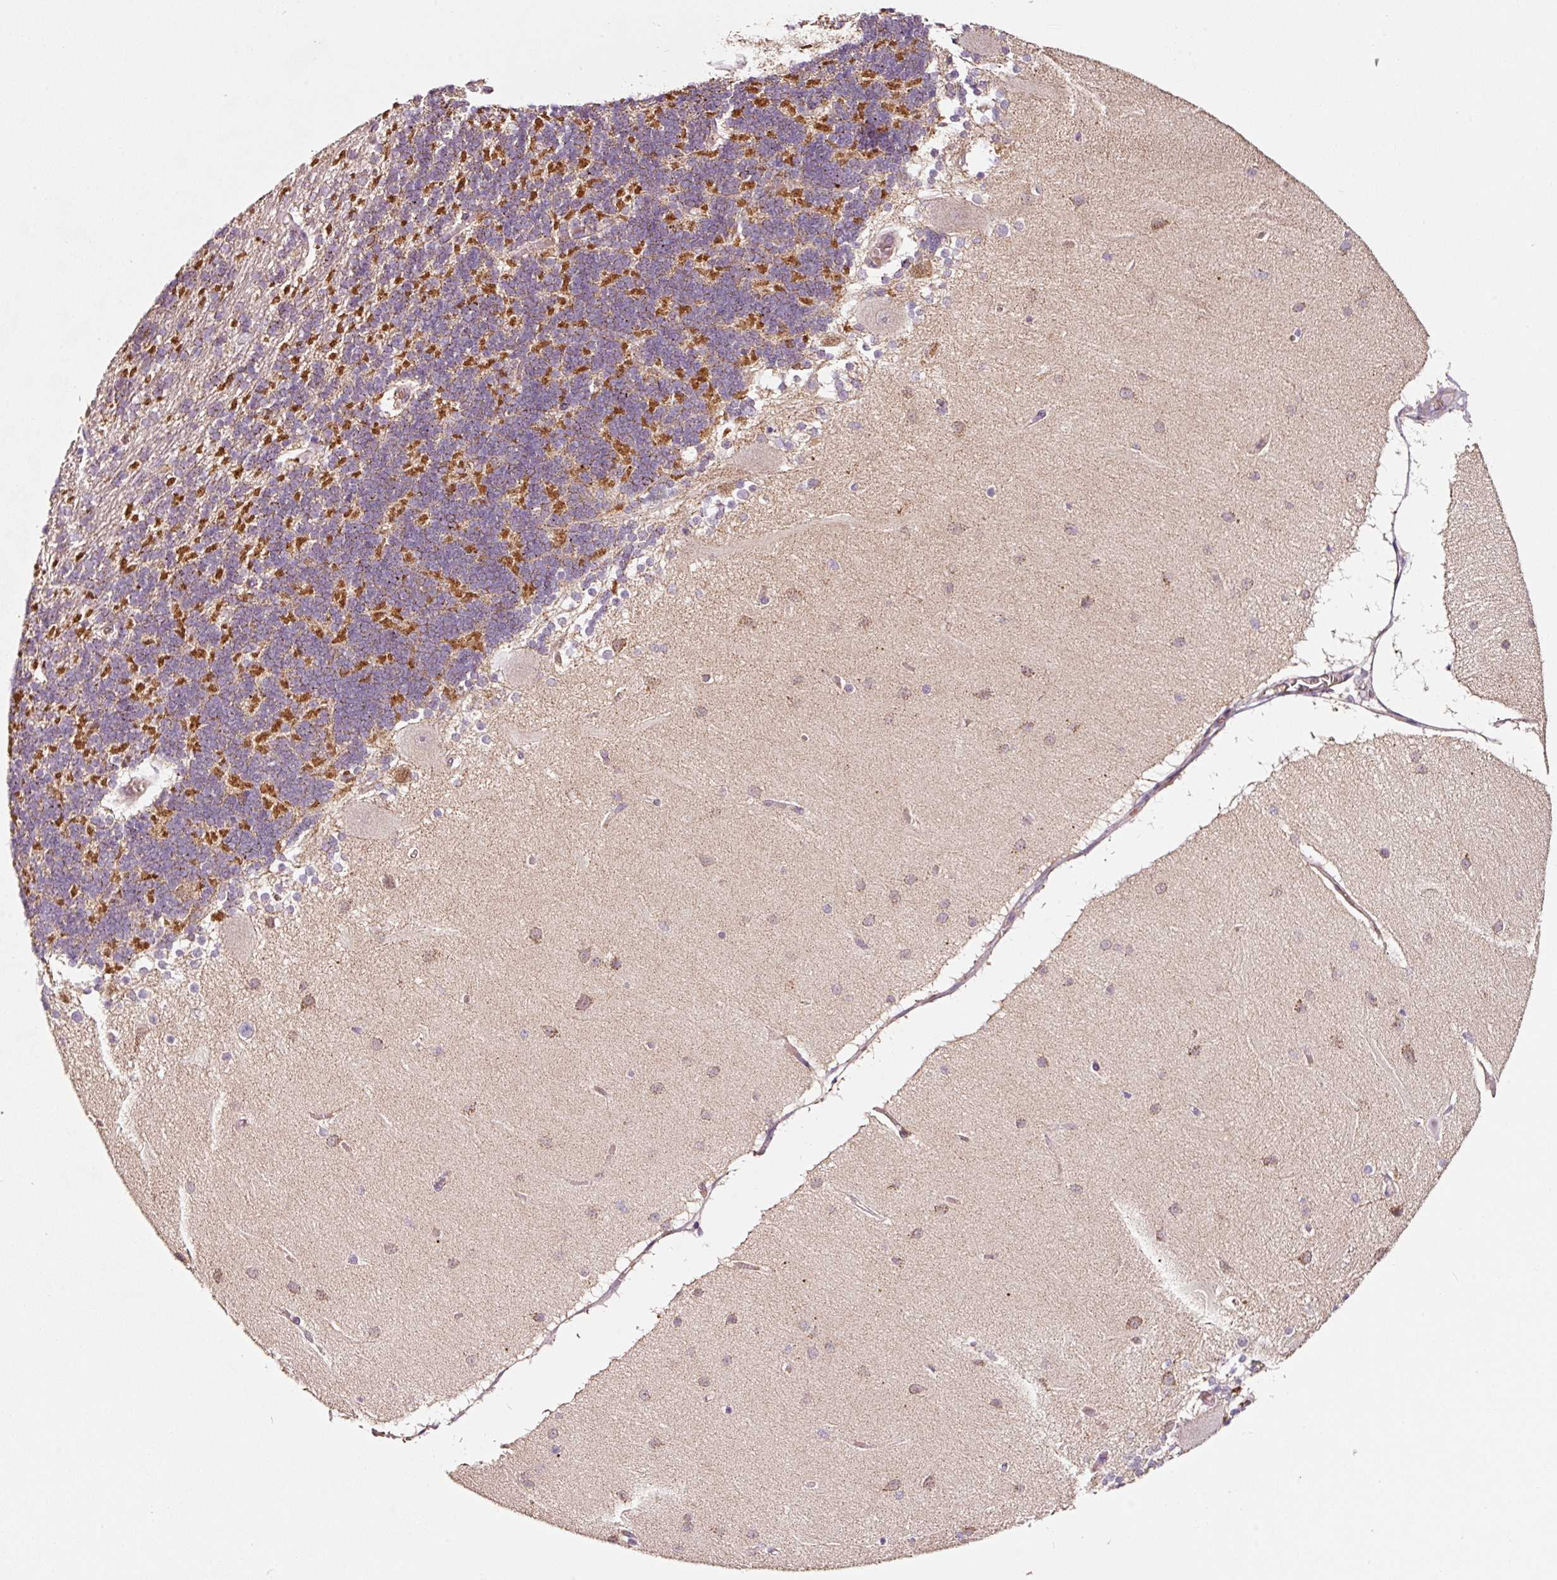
{"staining": {"intensity": "strong", "quantity": "<25%", "location": "cytoplasmic/membranous"}, "tissue": "cerebellum", "cell_type": "Cells in granular layer", "image_type": "normal", "snomed": [{"axis": "morphology", "description": "Normal tissue, NOS"}, {"axis": "topography", "description": "Cerebellum"}], "caption": "Cerebellum stained with DAB immunohistochemistry (IHC) displays medium levels of strong cytoplasmic/membranous expression in approximately <25% of cells in granular layer.", "gene": "ZNF460", "patient": {"sex": "female", "age": 54}}